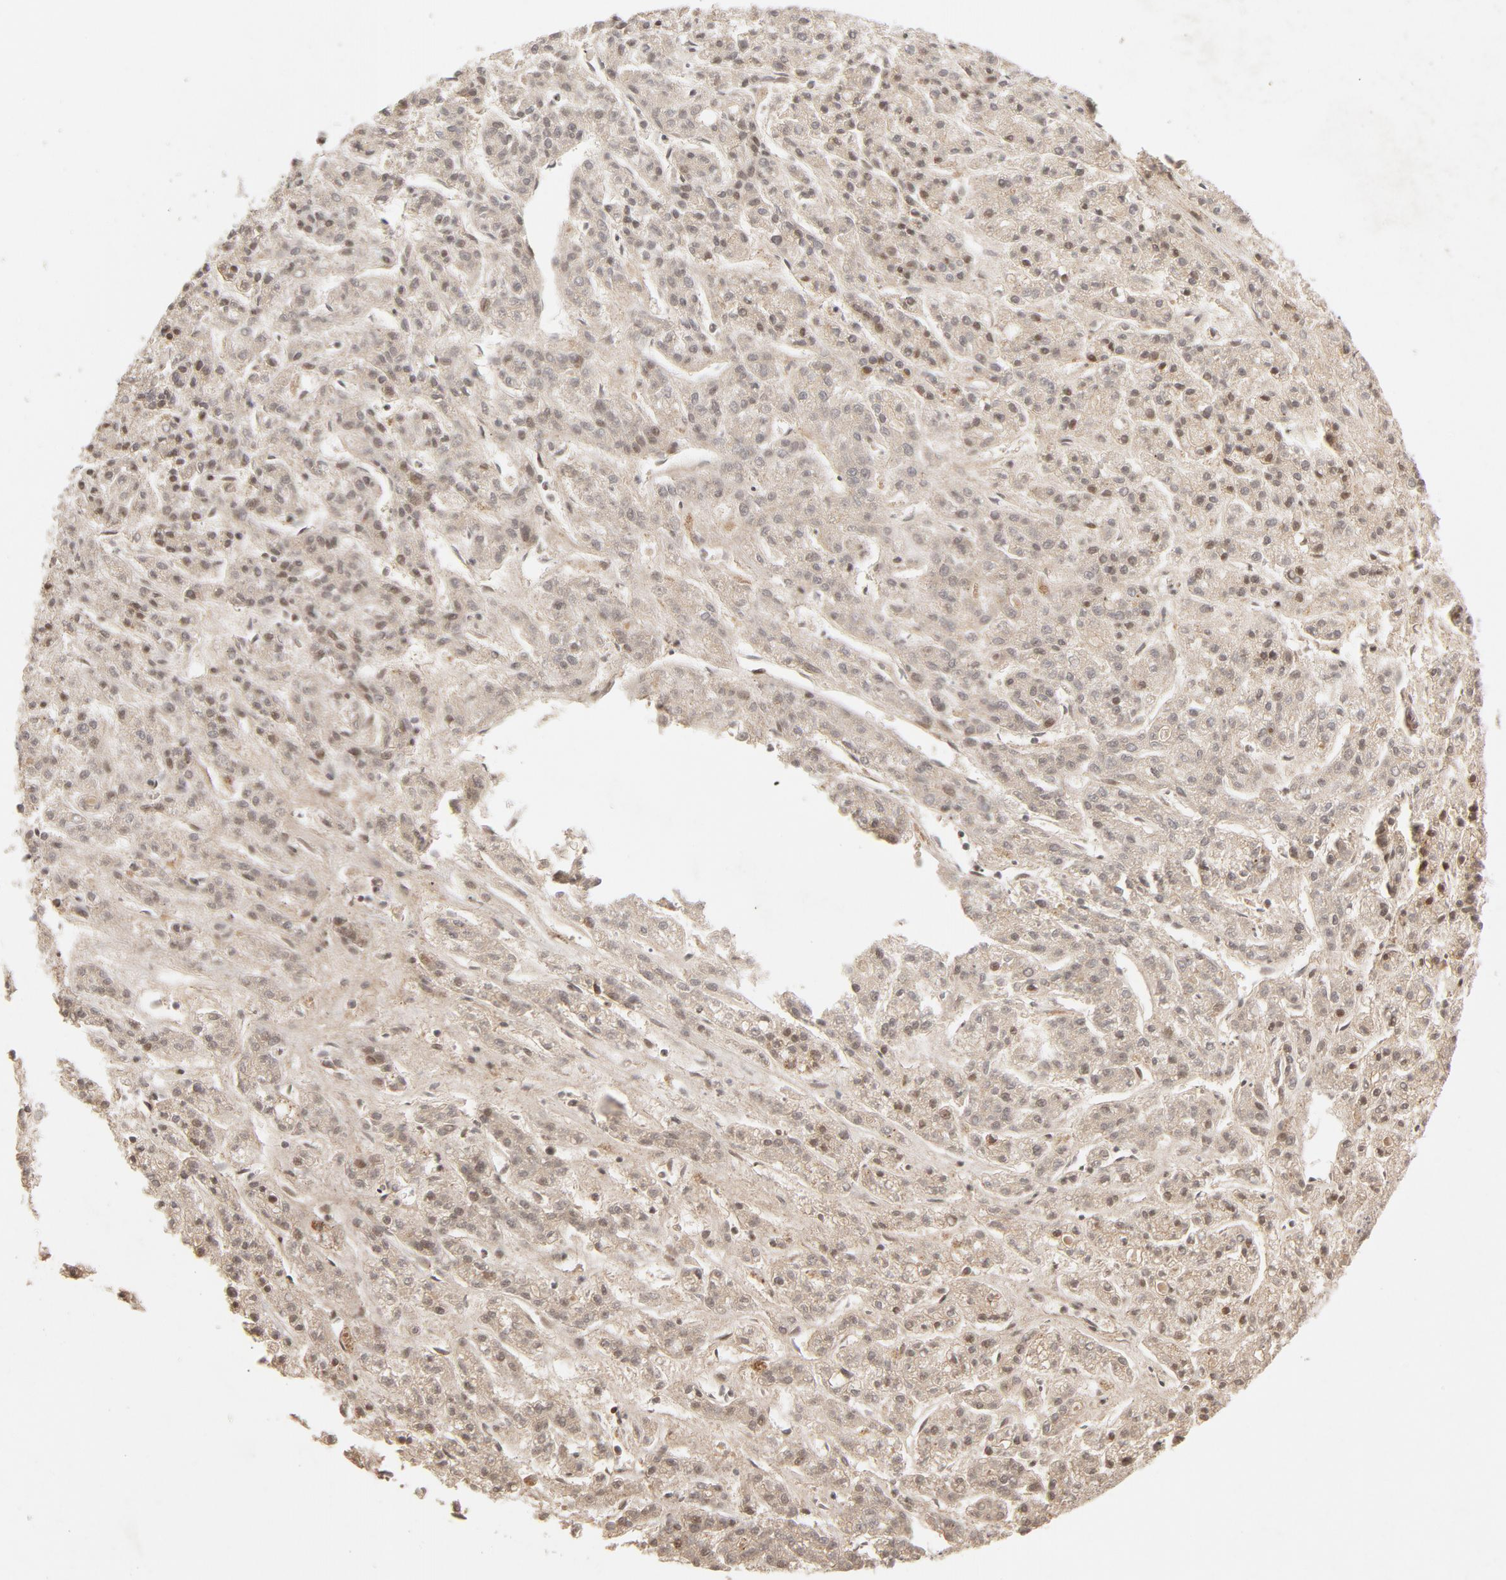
{"staining": {"intensity": "moderate", "quantity": ">75%", "location": "cytoplasmic/membranous,nuclear"}, "tissue": "liver cancer", "cell_type": "Tumor cells", "image_type": "cancer", "snomed": [{"axis": "morphology", "description": "Carcinoma, Hepatocellular, NOS"}, {"axis": "topography", "description": "Liver"}], "caption": "Moderate cytoplasmic/membranous and nuclear protein expression is identified in approximately >75% of tumor cells in liver cancer (hepatocellular carcinoma).", "gene": "DNAAF2", "patient": {"sex": "male", "age": 70}}